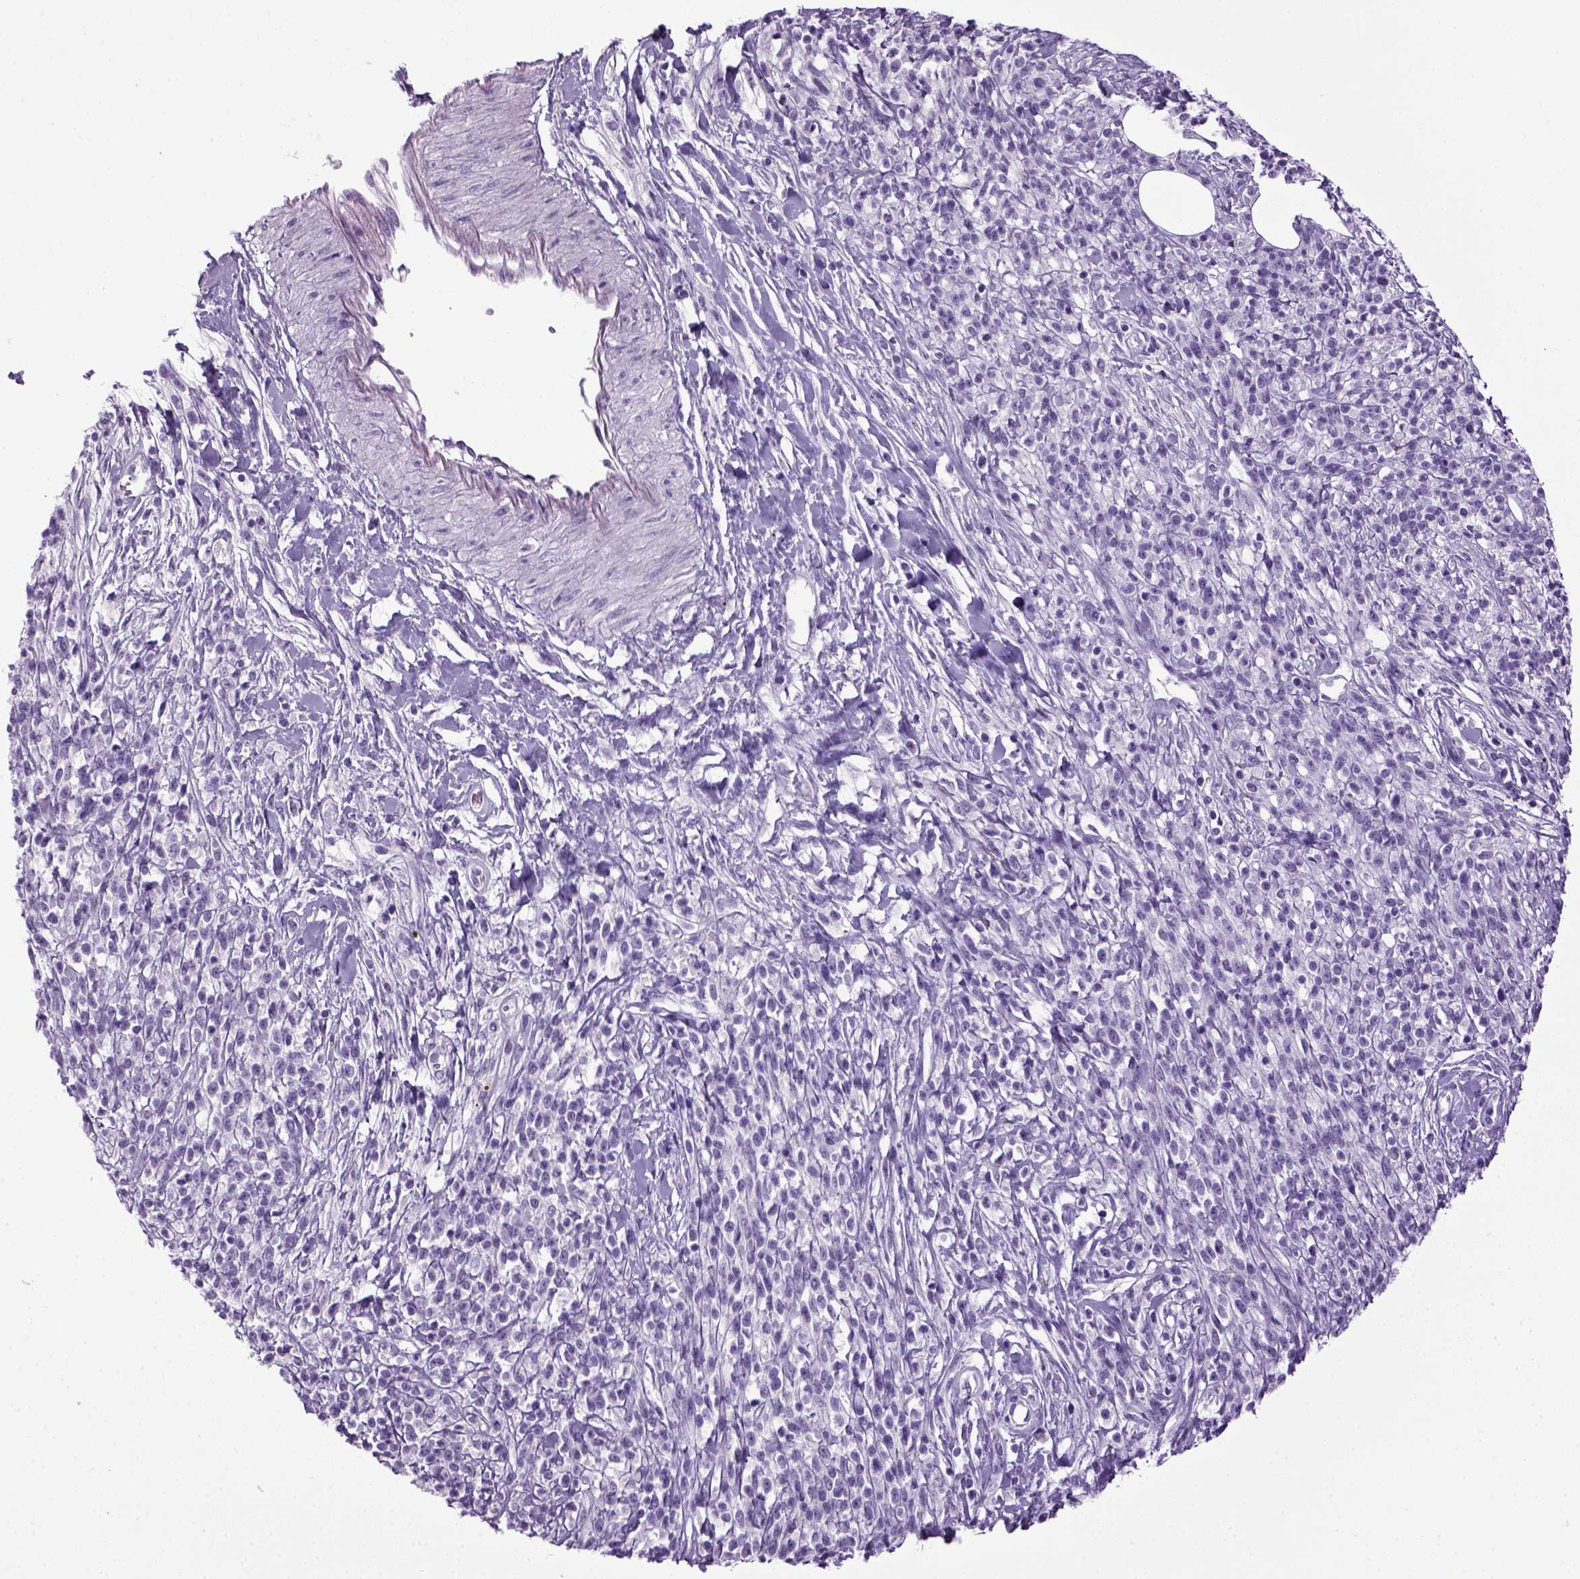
{"staining": {"intensity": "negative", "quantity": "none", "location": "none"}, "tissue": "melanoma", "cell_type": "Tumor cells", "image_type": "cancer", "snomed": [{"axis": "morphology", "description": "Malignant melanoma, NOS"}, {"axis": "topography", "description": "Skin"}, {"axis": "topography", "description": "Skin of trunk"}], "caption": "This is an immunohistochemistry histopathology image of human melanoma. There is no staining in tumor cells.", "gene": "HMCN2", "patient": {"sex": "male", "age": 74}}